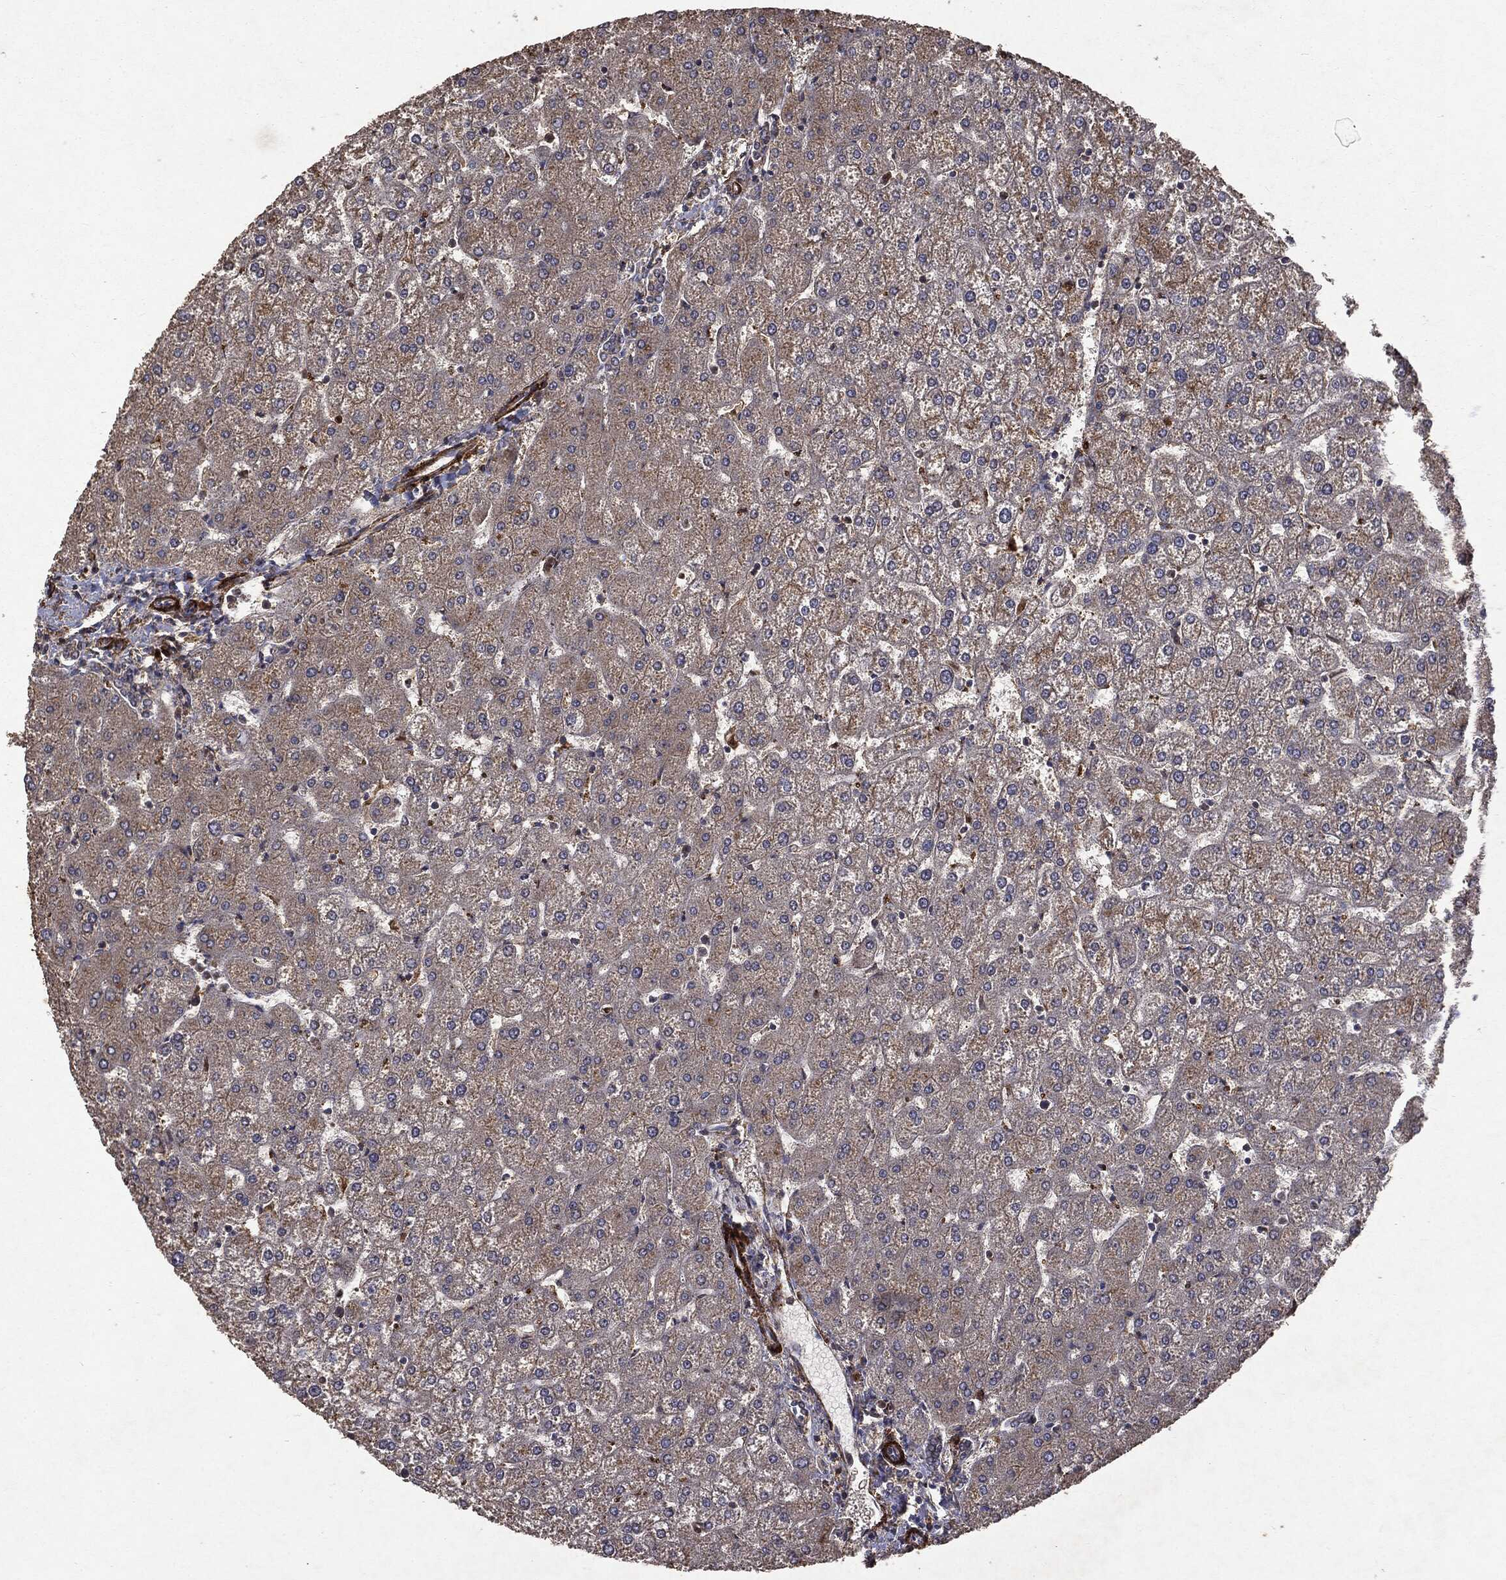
{"staining": {"intensity": "moderate", "quantity": ">75%", "location": "cytoplasmic/membranous"}, "tissue": "liver", "cell_type": "Cholangiocytes", "image_type": "normal", "snomed": [{"axis": "morphology", "description": "Normal tissue, NOS"}, {"axis": "topography", "description": "Liver"}], "caption": "Immunohistochemistry (IHC) of normal human liver reveals medium levels of moderate cytoplasmic/membranous expression in about >75% of cholangiocytes. Nuclei are stained in blue.", "gene": "PTEN", "patient": {"sex": "female", "age": 32}}